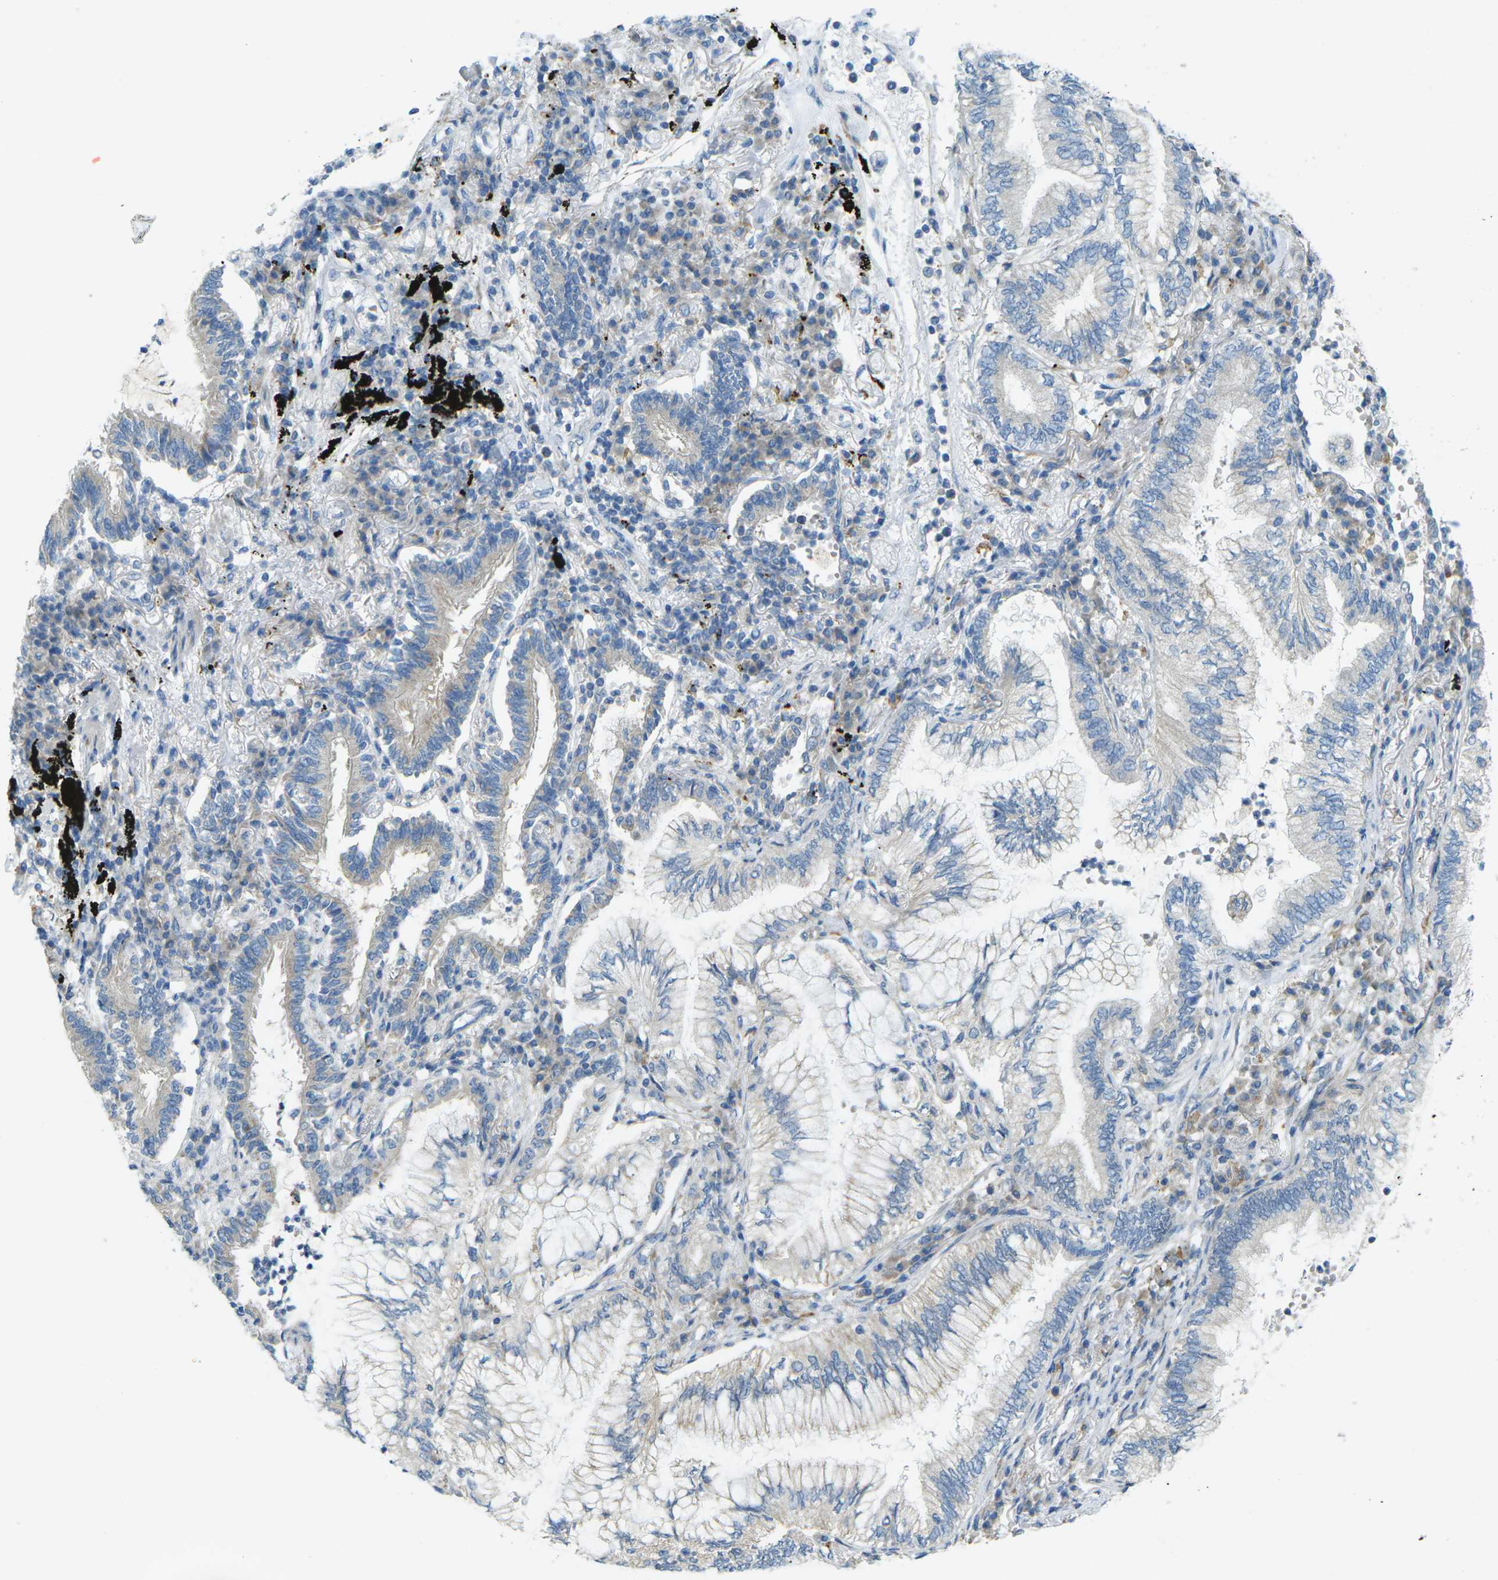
{"staining": {"intensity": "negative", "quantity": "none", "location": "none"}, "tissue": "lung cancer", "cell_type": "Tumor cells", "image_type": "cancer", "snomed": [{"axis": "morphology", "description": "Normal tissue, NOS"}, {"axis": "morphology", "description": "Adenocarcinoma, NOS"}, {"axis": "topography", "description": "Bronchus"}, {"axis": "topography", "description": "Lung"}], "caption": "This micrograph is of lung adenocarcinoma stained with immunohistochemistry to label a protein in brown with the nuclei are counter-stained blue. There is no expression in tumor cells.", "gene": "MYLK4", "patient": {"sex": "female", "age": 70}}